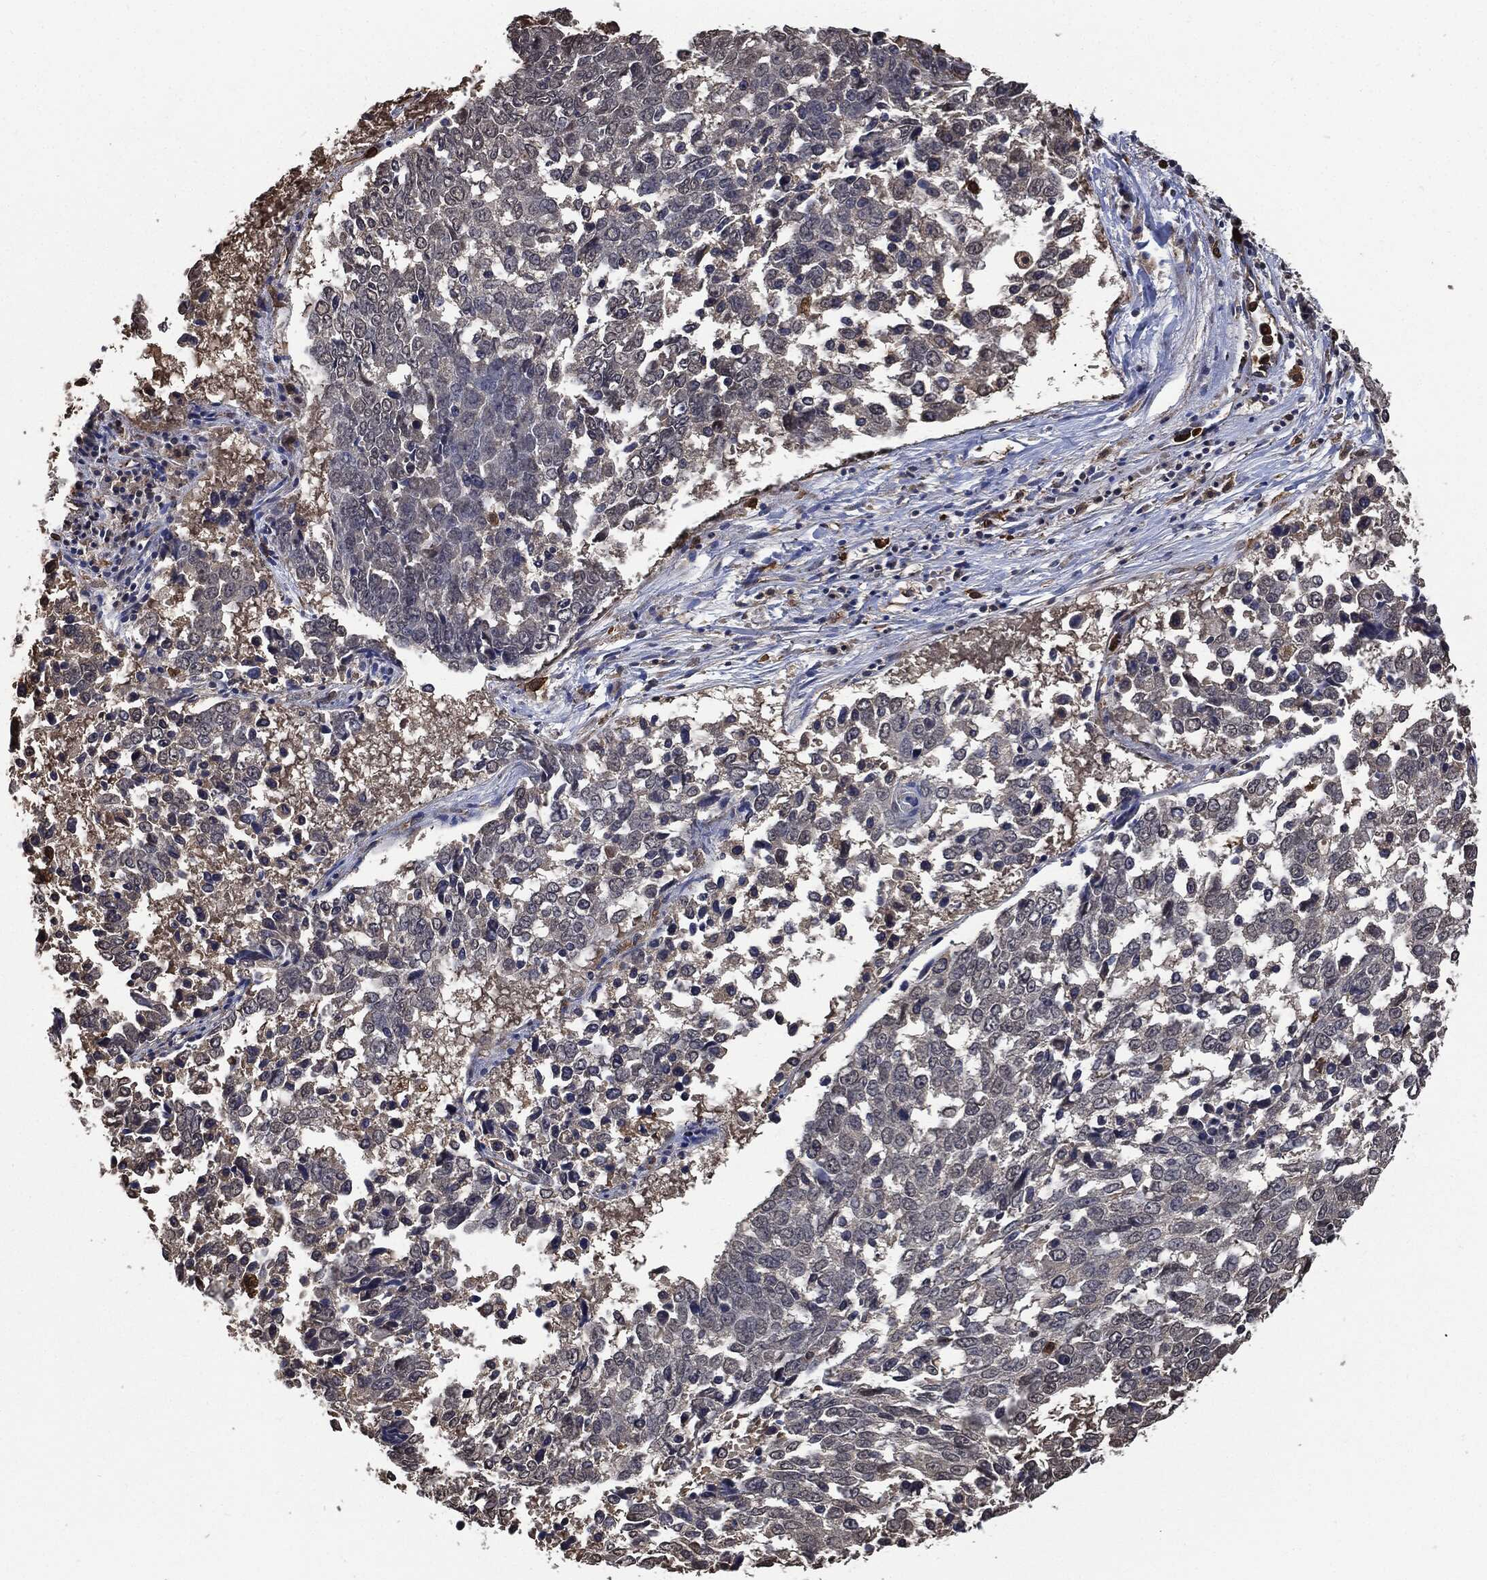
{"staining": {"intensity": "negative", "quantity": "none", "location": "none"}, "tissue": "lung cancer", "cell_type": "Tumor cells", "image_type": "cancer", "snomed": [{"axis": "morphology", "description": "Squamous cell carcinoma, NOS"}, {"axis": "topography", "description": "Lung"}], "caption": "A high-resolution photomicrograph shows immunohistochemistry staining of lung cancer (squamous cell carcinoma), which reveals no significant positivity in tumor cells.", "gene": "S100A9", "patient": {"sex": "male", "age": 82}}